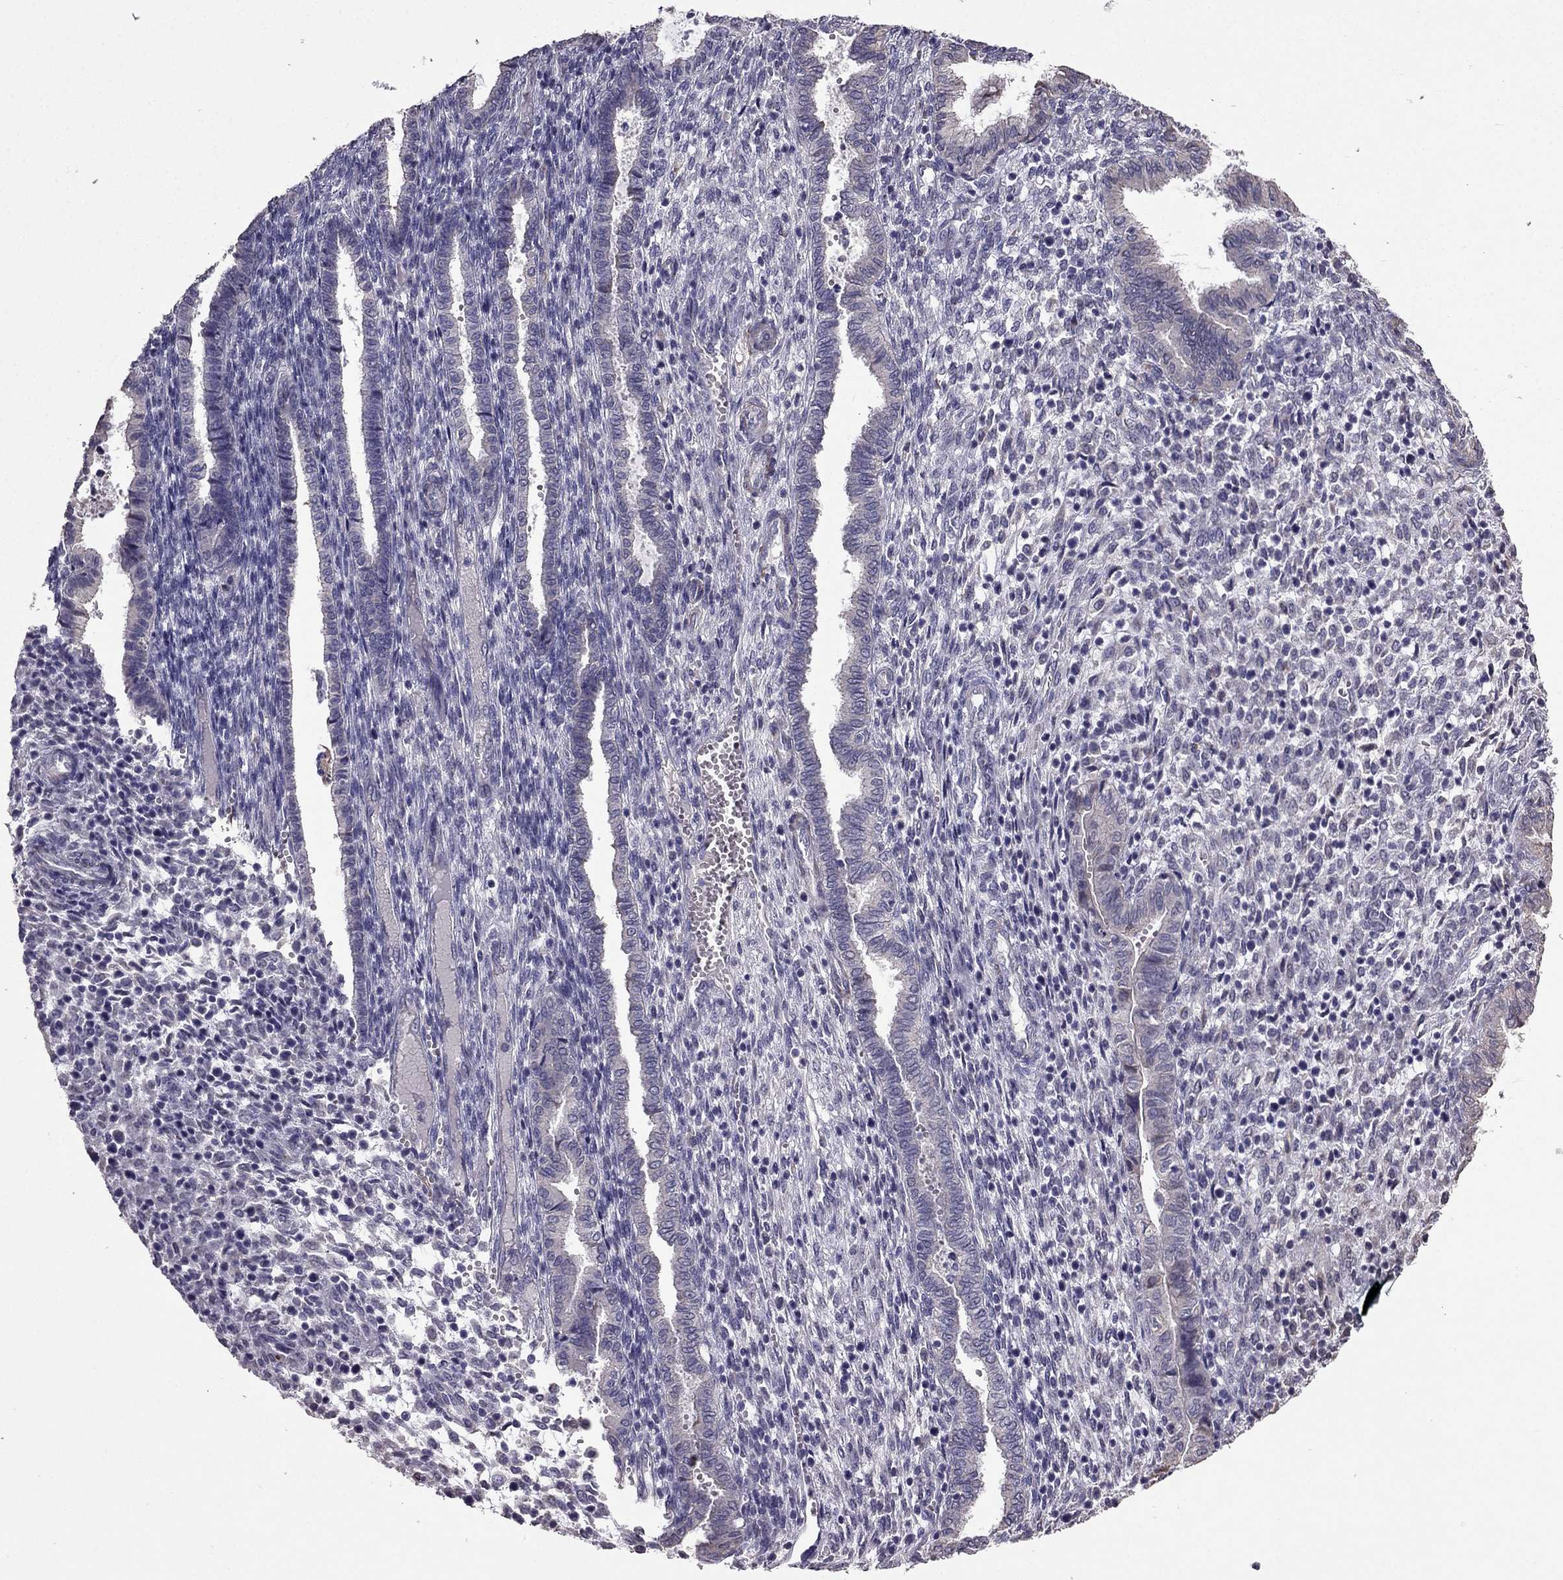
{"staining": {"intensity": "negative", "quantity": "none", "location": "none"}, "tissue": "endometrium", "cell_type": "Cells in endometrial stroma", "image_type": "normal", "snomed": [{"axis": "morphology", "description": "Normal tissue, NOS"}, {"axis": "topography", "description": "Endometrium"}], "caption": "Endometrium was stained to show a protein in brown. There is no significant positivity in cells in endometrial stroma. (IHC, brightfield microscopy, high magnification).", "gene": "CDH9", "patient": {"sex": "female", "age": 43}}